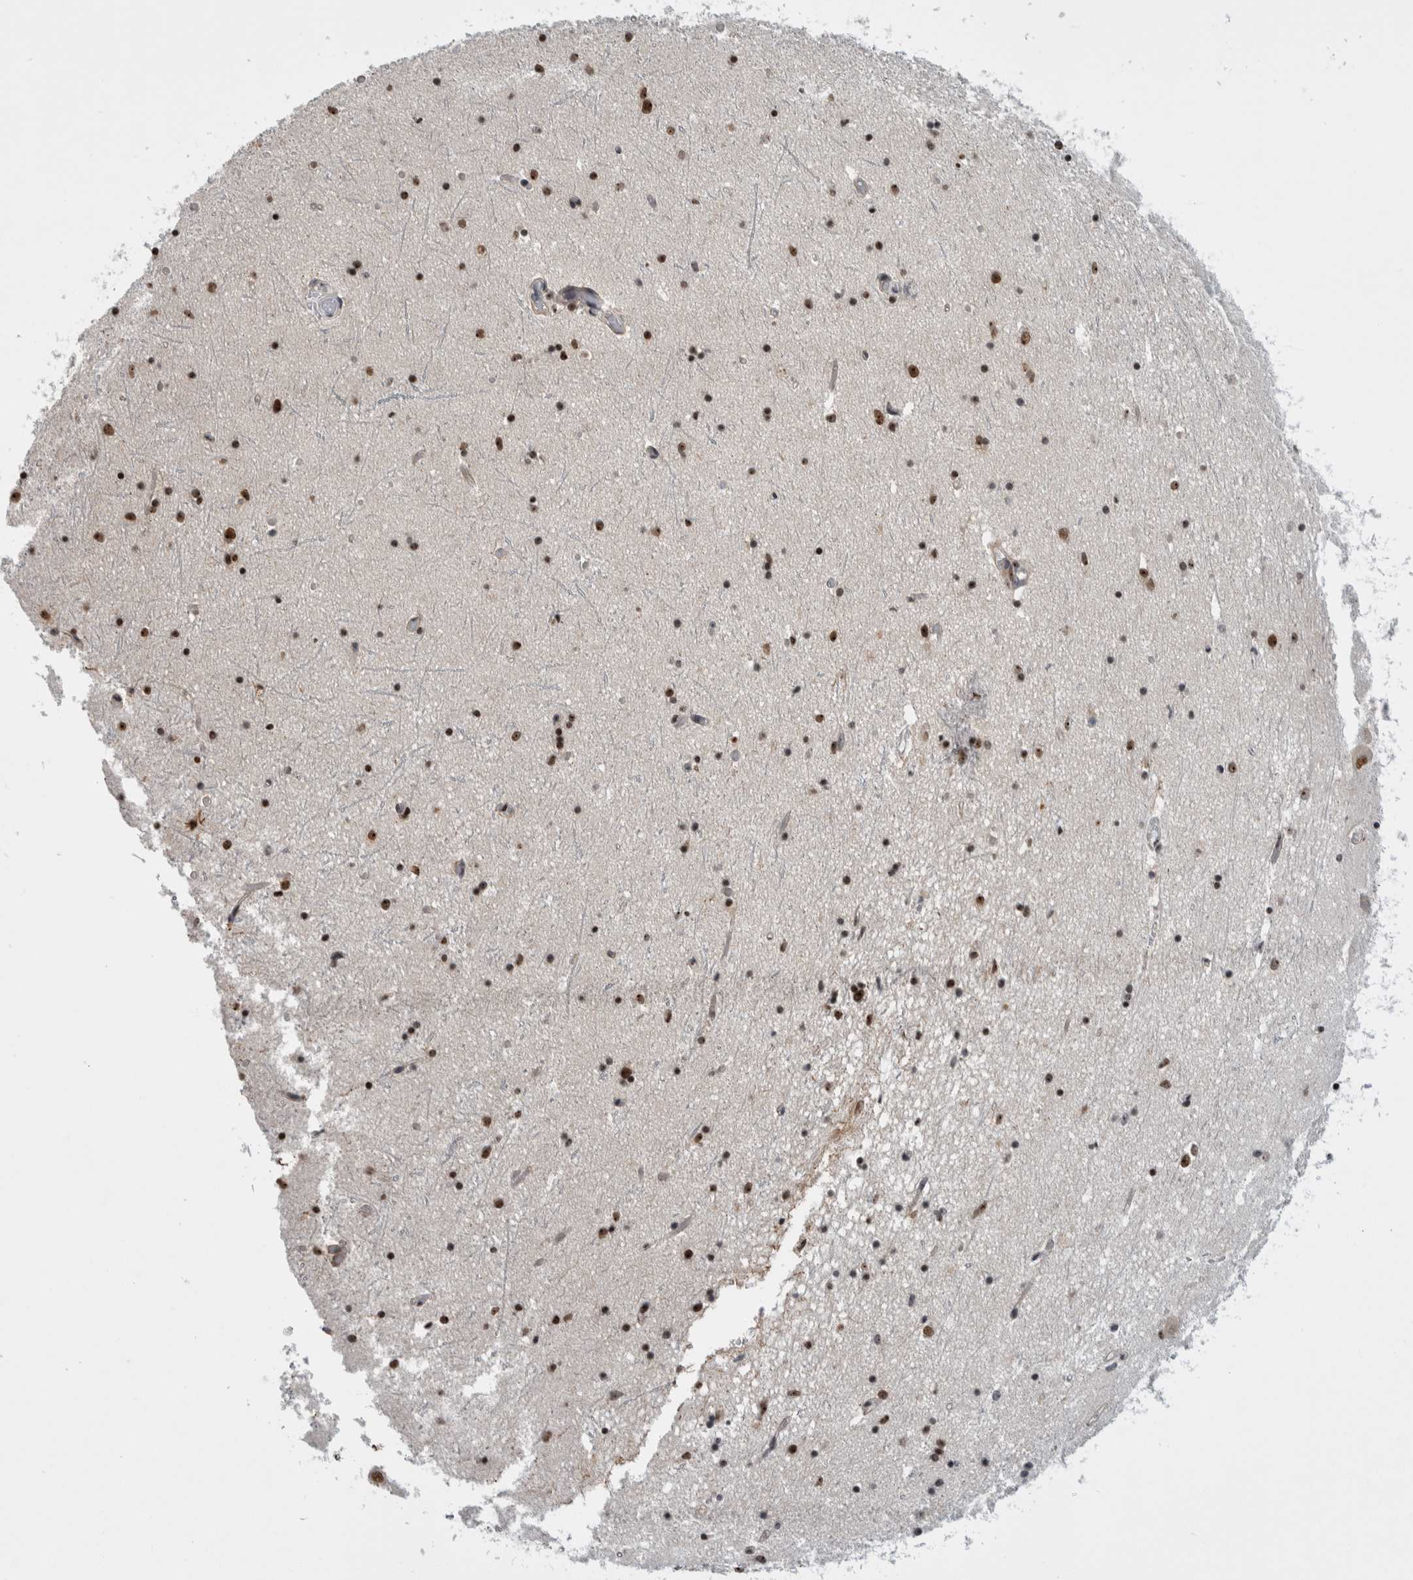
{"staining": {"intensity": "strong", "quantity": "25%-75%", "location": "cytoplasmic/membranous,nuclear"}, "tissue": "hippocampus", "cell_type": "Glial cells", "image_type": "normal", "snomed": [{"axis": "morphology", "description": "Normal tissue, NOS"}, {"axis": "topography", "description": "Hippocampus"}], "caption": "A brown stain highlights strong cytoplasmic/membranous,nuclear expression of a protein in glial cells of normal hippocampus.", "gene": "NCL", "patient": {"sex": "male", "age": 70}}